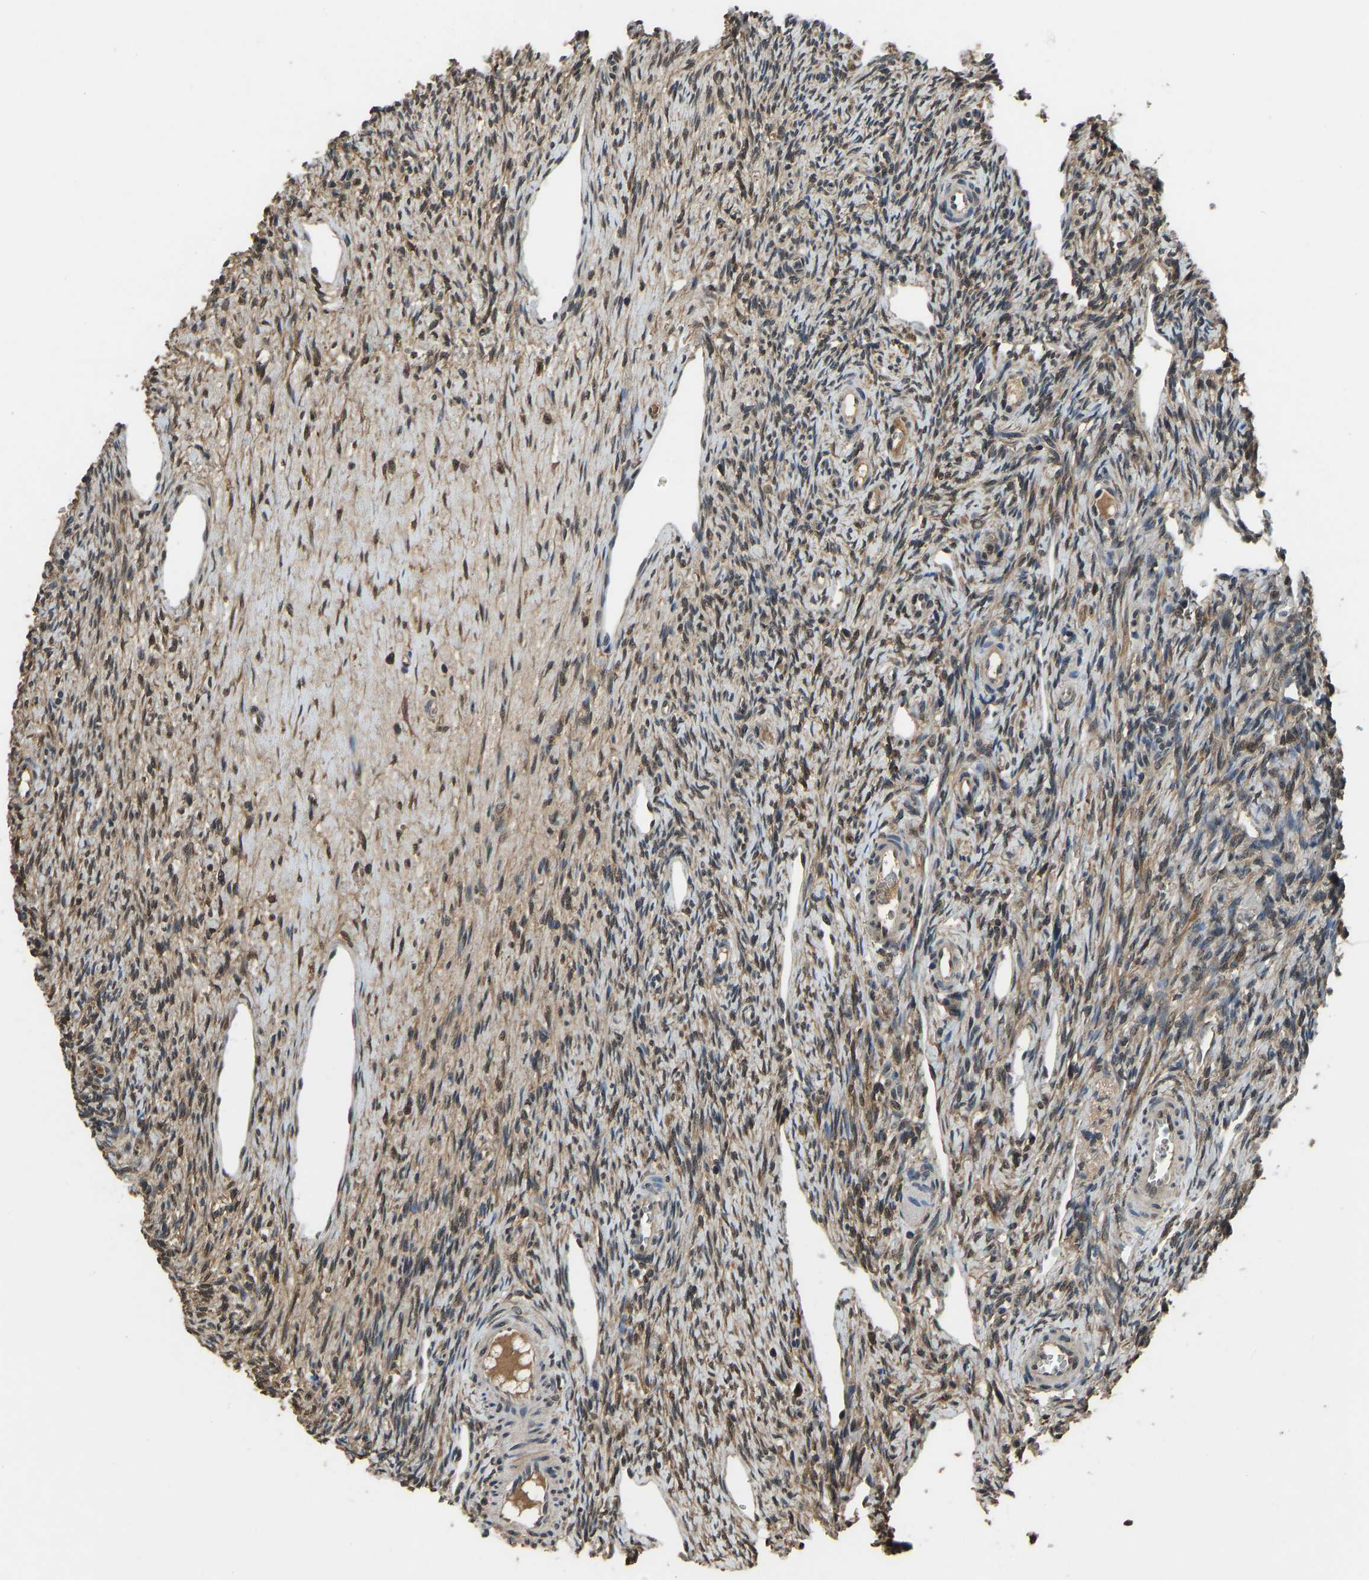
{"staining": {"intensity": "moderate", "quantity": ">75%", "location": "cytoplasmic/membranous"}, "tissue": "ovary", "cell_type": "Follicle cells", "image_type": "normal", "snomed": [{"axis": "morphology", "description": "Normal tissue, NOS"}, {"axis": "topography", "description": "Ovary"}], "caption": "IHC histopathology image of unremarkable human ovary stained for a protein (brown), which displays medium levels of moderate cytoplasmic/membranous expression in about >75% of follicle cells.", "gene": "TOX4", "patient": {"sex": "female", "age": 33}}